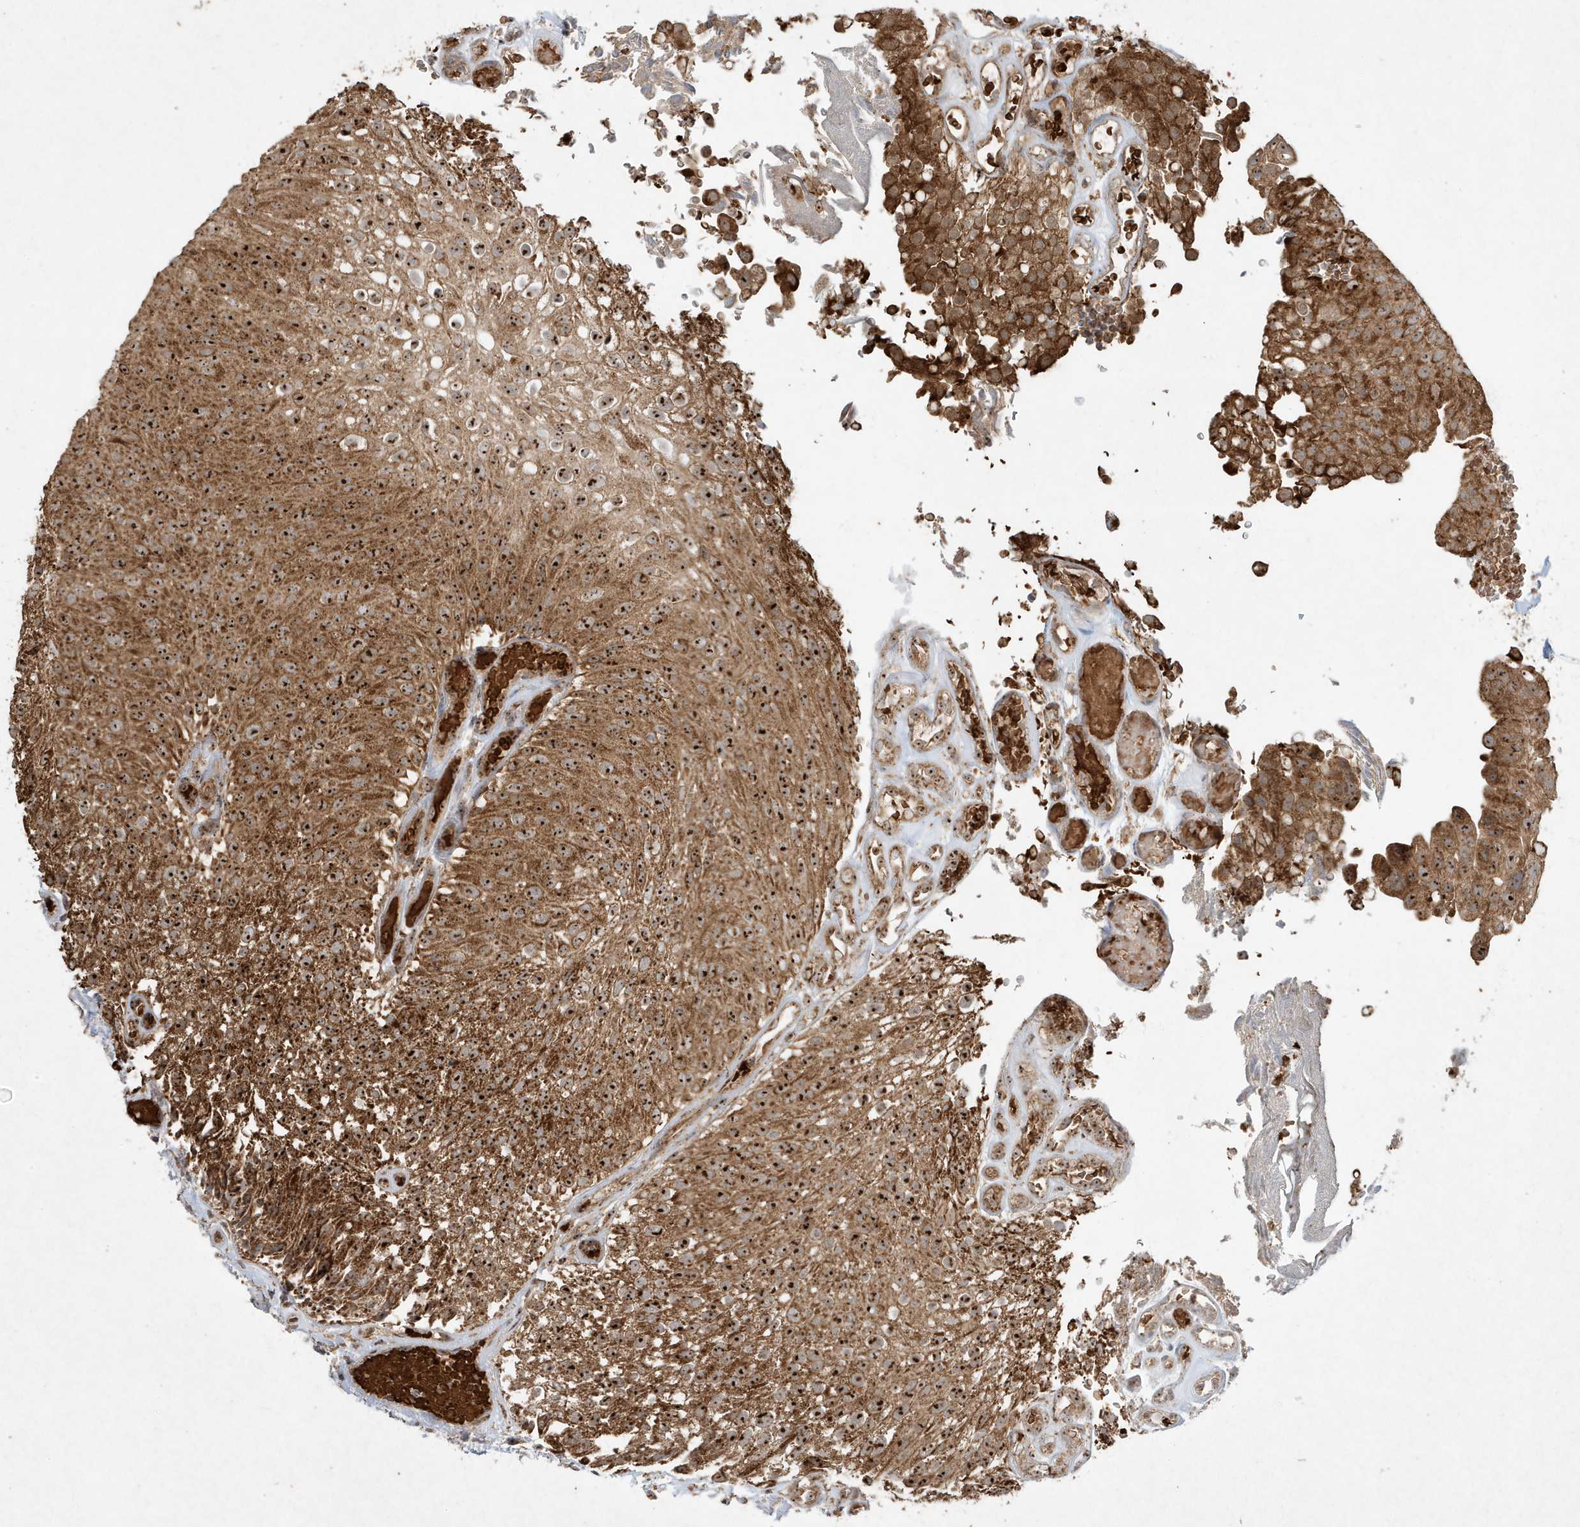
{"staining": {"intensity": "strong", "quantity": ">75%", "location": "cytoplasmic/membranous,nuclear"}, "tissue": "urothelial cancer", "cell_type": "Tumor cells", "image_type": "cancer", "snomed": [{"axis": "morphology", "description": "Urothelial carcinoma, Low grade"}, {"axis": "topography", "description": "Urinary bladder"}], "caption": "A photomicrograph of urothelial carcinoma (low-grade) stained for a protein shows strong cytoplasmic/membranous and nuclear brown staining in tumor cells.", "gene": "ABCB9", "patient": {"sex": "male", "age": 78}}